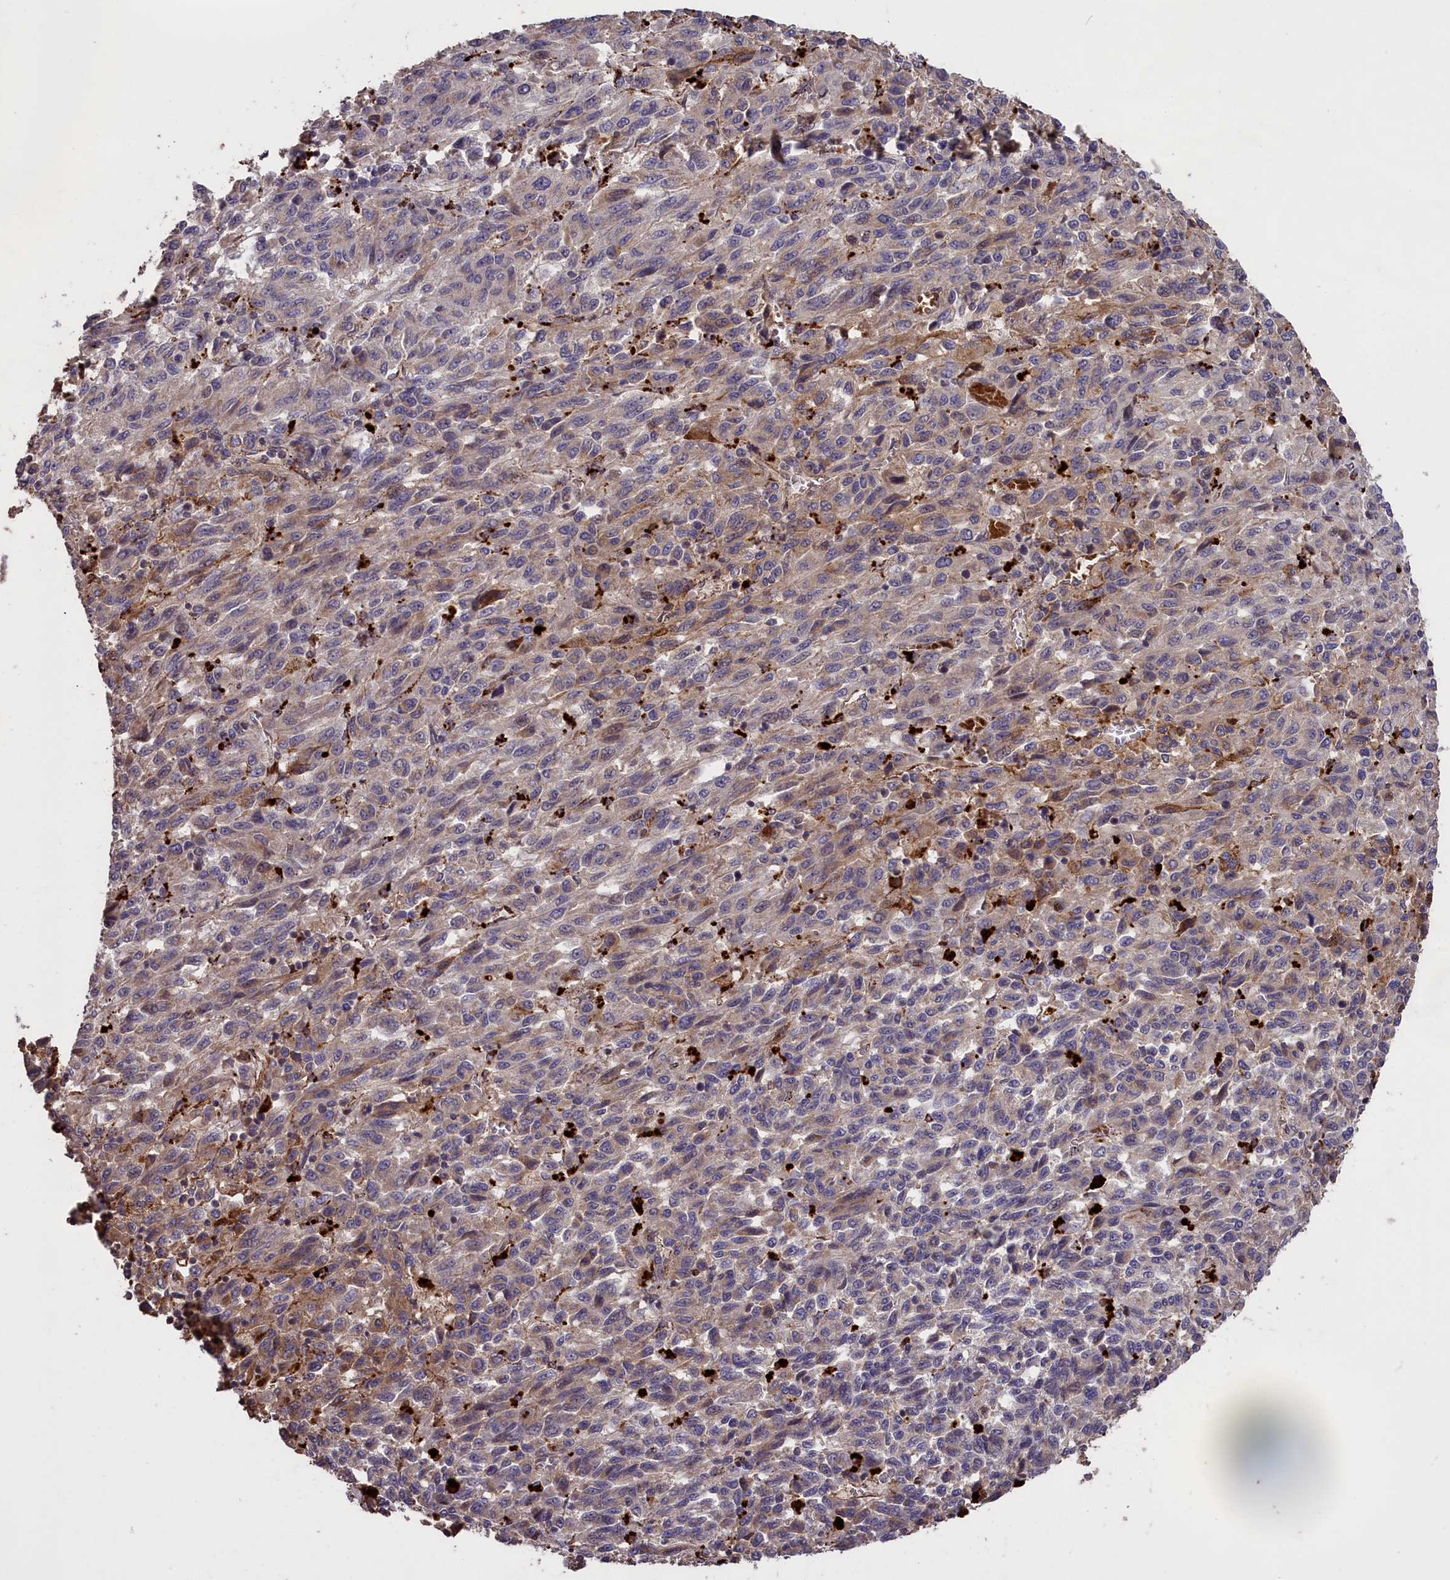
{"staining": {"intensity": "moderate", "quantity": "<25%", "location": "cytoplasmic/membranous"}, "tissue": "melanoma", "cell_type": "Tumor cells", "image_type": "cancer", "snomed": [{"axis": "morphology", "description": "Malignant melanoma, Metastatic site"}, {"axis": "topography", "description": "Lung"}], "caption": "An immunohistochemistry photomicrograph of tumor tissue is shown. Protein staining in brown highlights moderate cytoplasmic/membranous positivity in malignant melanoma (metastatic site) within tumor cells.", "gene": "CLRN2", "patient": {"sex": "male", "age": 64}}